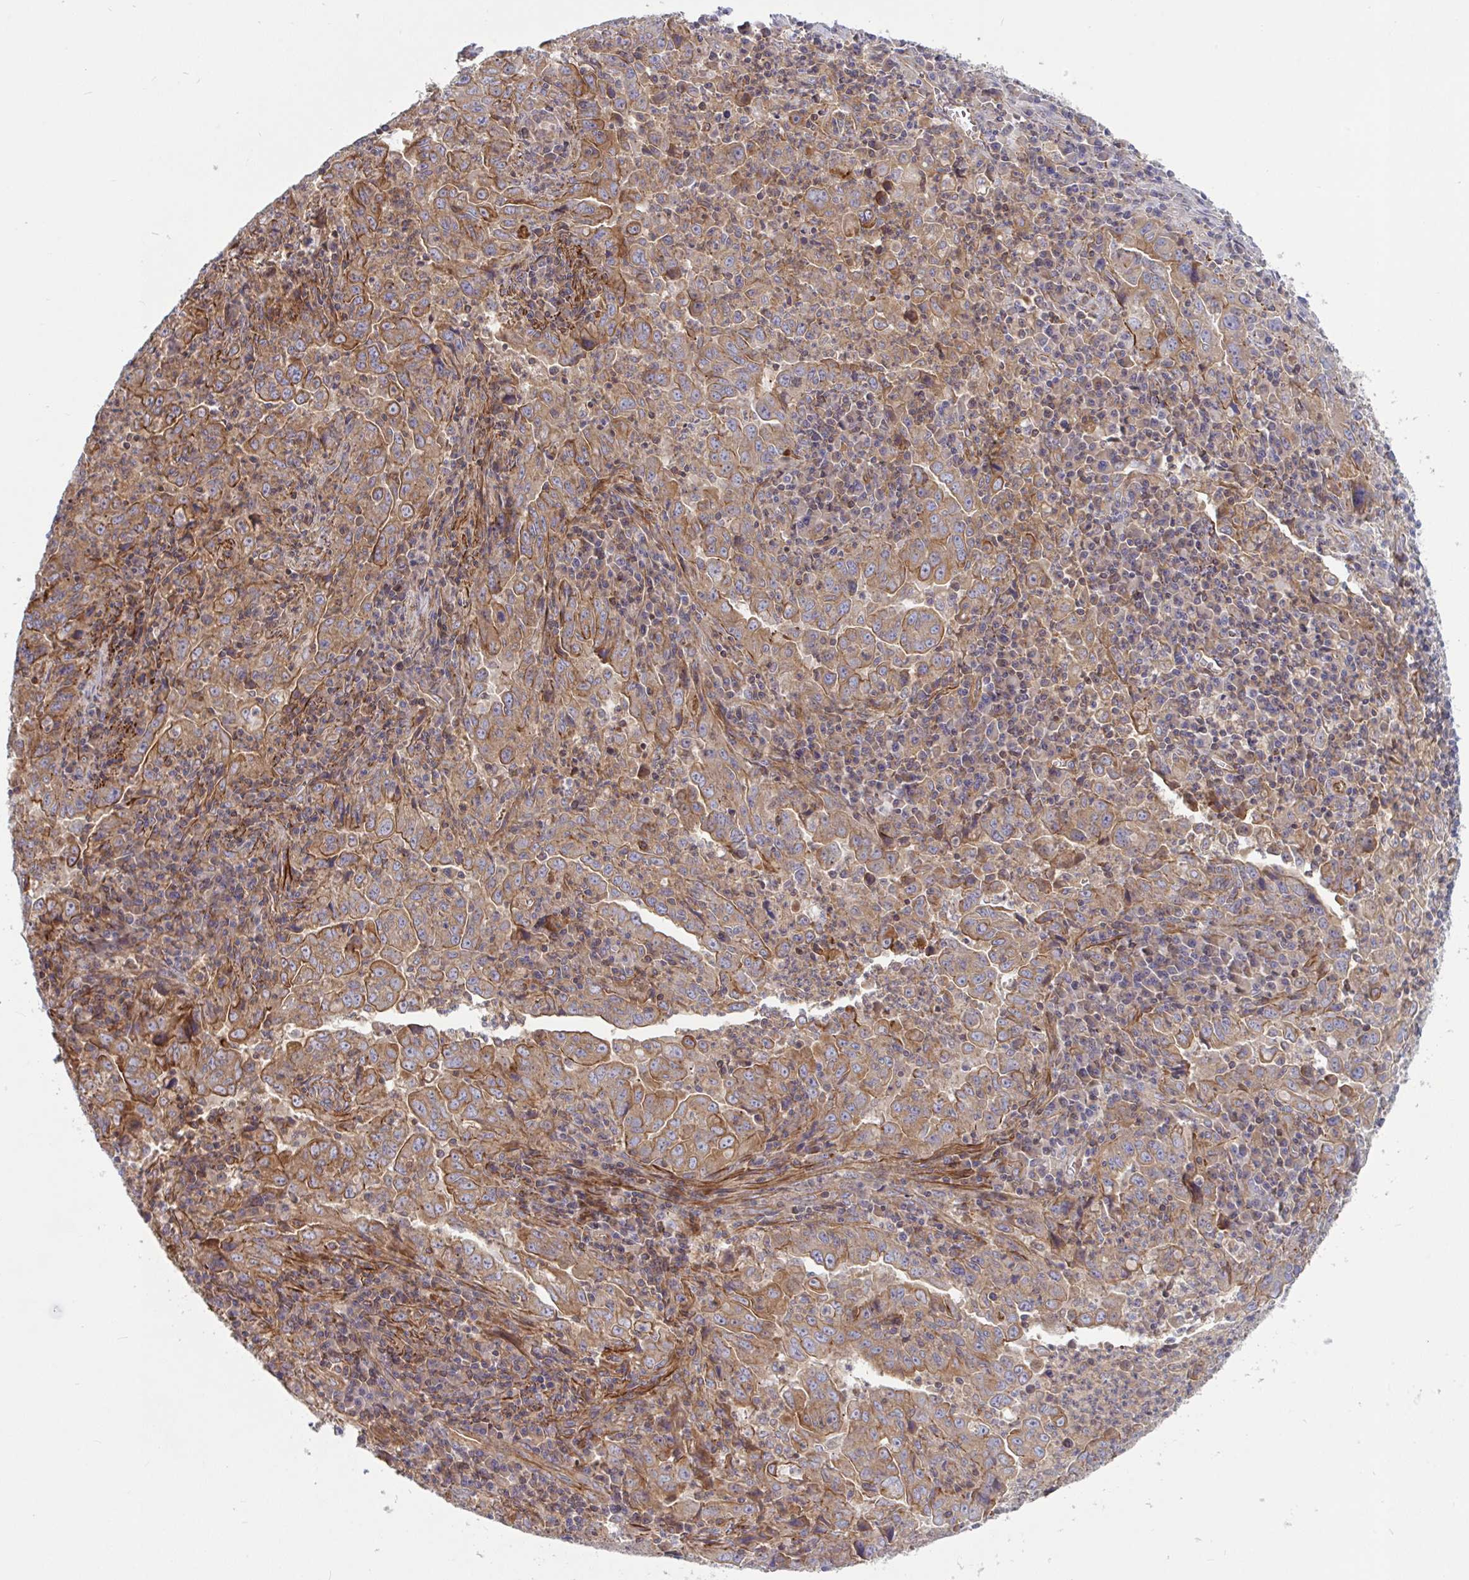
{"staining": {"intensity": "moderate", "quantity": ">75%", "location": "cytoplasmic/membranous"}, "tissue": "lung cancer", "cell_type": "Tumor cells", "image_type": "cancer", "snomed": [{"axis": "morphology", "description": "Adenocarcinoma, NOS"}, {"axis": "topography", "description": "Lung"}], "caption": "Brown immunohistochemical staining in human lung adenocarcinoma shows moderate cytoplasmic/membranous staining in approximately >75% of tumor cells. The protein is stained brown, and the nuclei are stained in blue (DAB (3,3'-diaminobenzidine) IHC with brightfield microscopy, high magnification).", "gene": "TANK", "patient": {"sex": "male", "age": 67}}